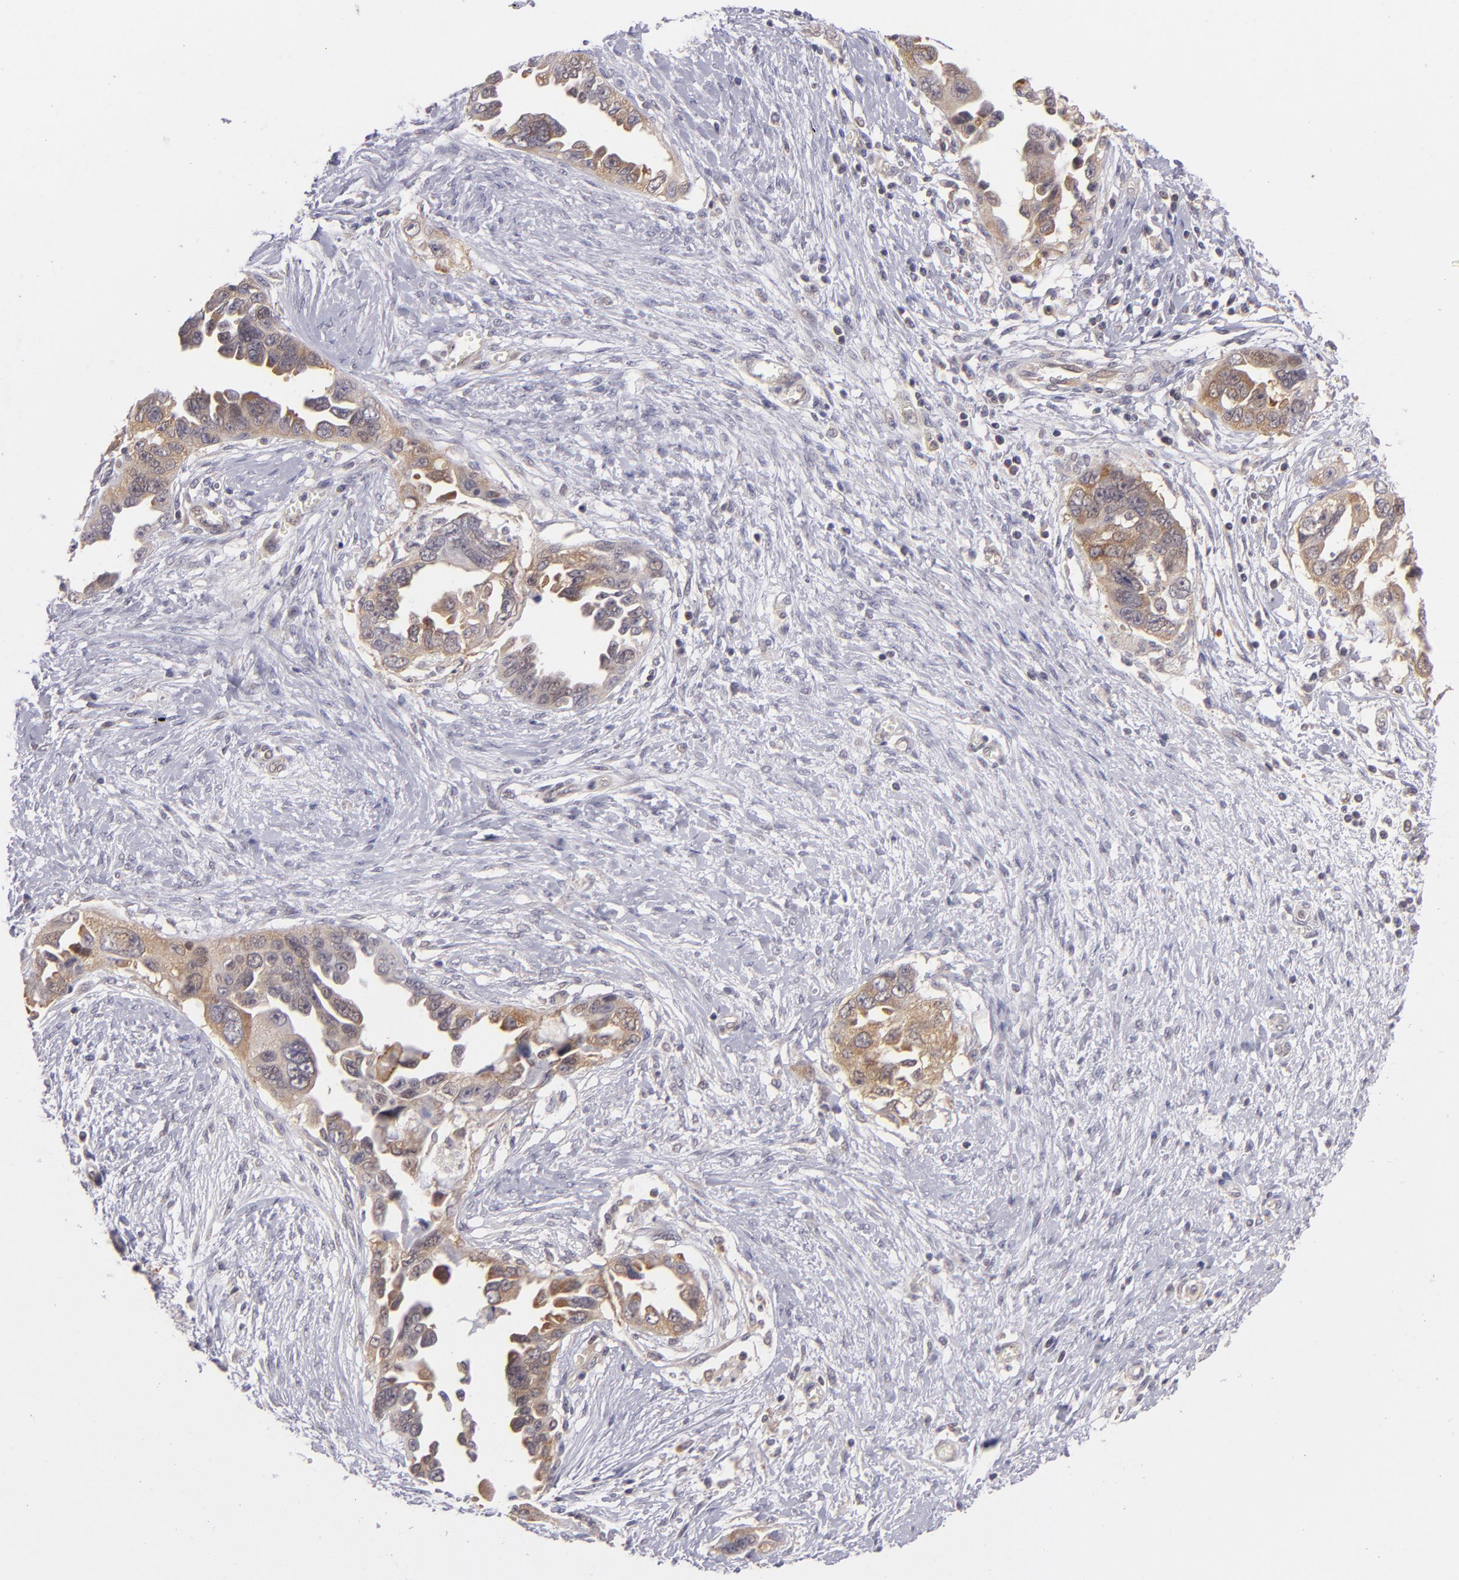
{"staining": {"intensity": "moderate", "quantity": "25%-75%", "location": "cytoplasmic/membranous"}, "tissue": "ovarian cancer", "cell_type": "Tumor cells", "image_type": "cancer", "snomed": [{"axis": "morphology", "description": "Cystadenocarcinoma, serous, NOS"}, {"axis": "topography", "description": "Ovary"}], "caption": "Approximately 25%-75% of tumor cells in human ovarian cancer (serous cystadenocarcinoma) exhibit moderate cytoplasmic/membranous protein staining as visualized by brown immunohistochemical staining.", "gene": "PTPN13", "patient": {"sex": "female", "age": 63}}